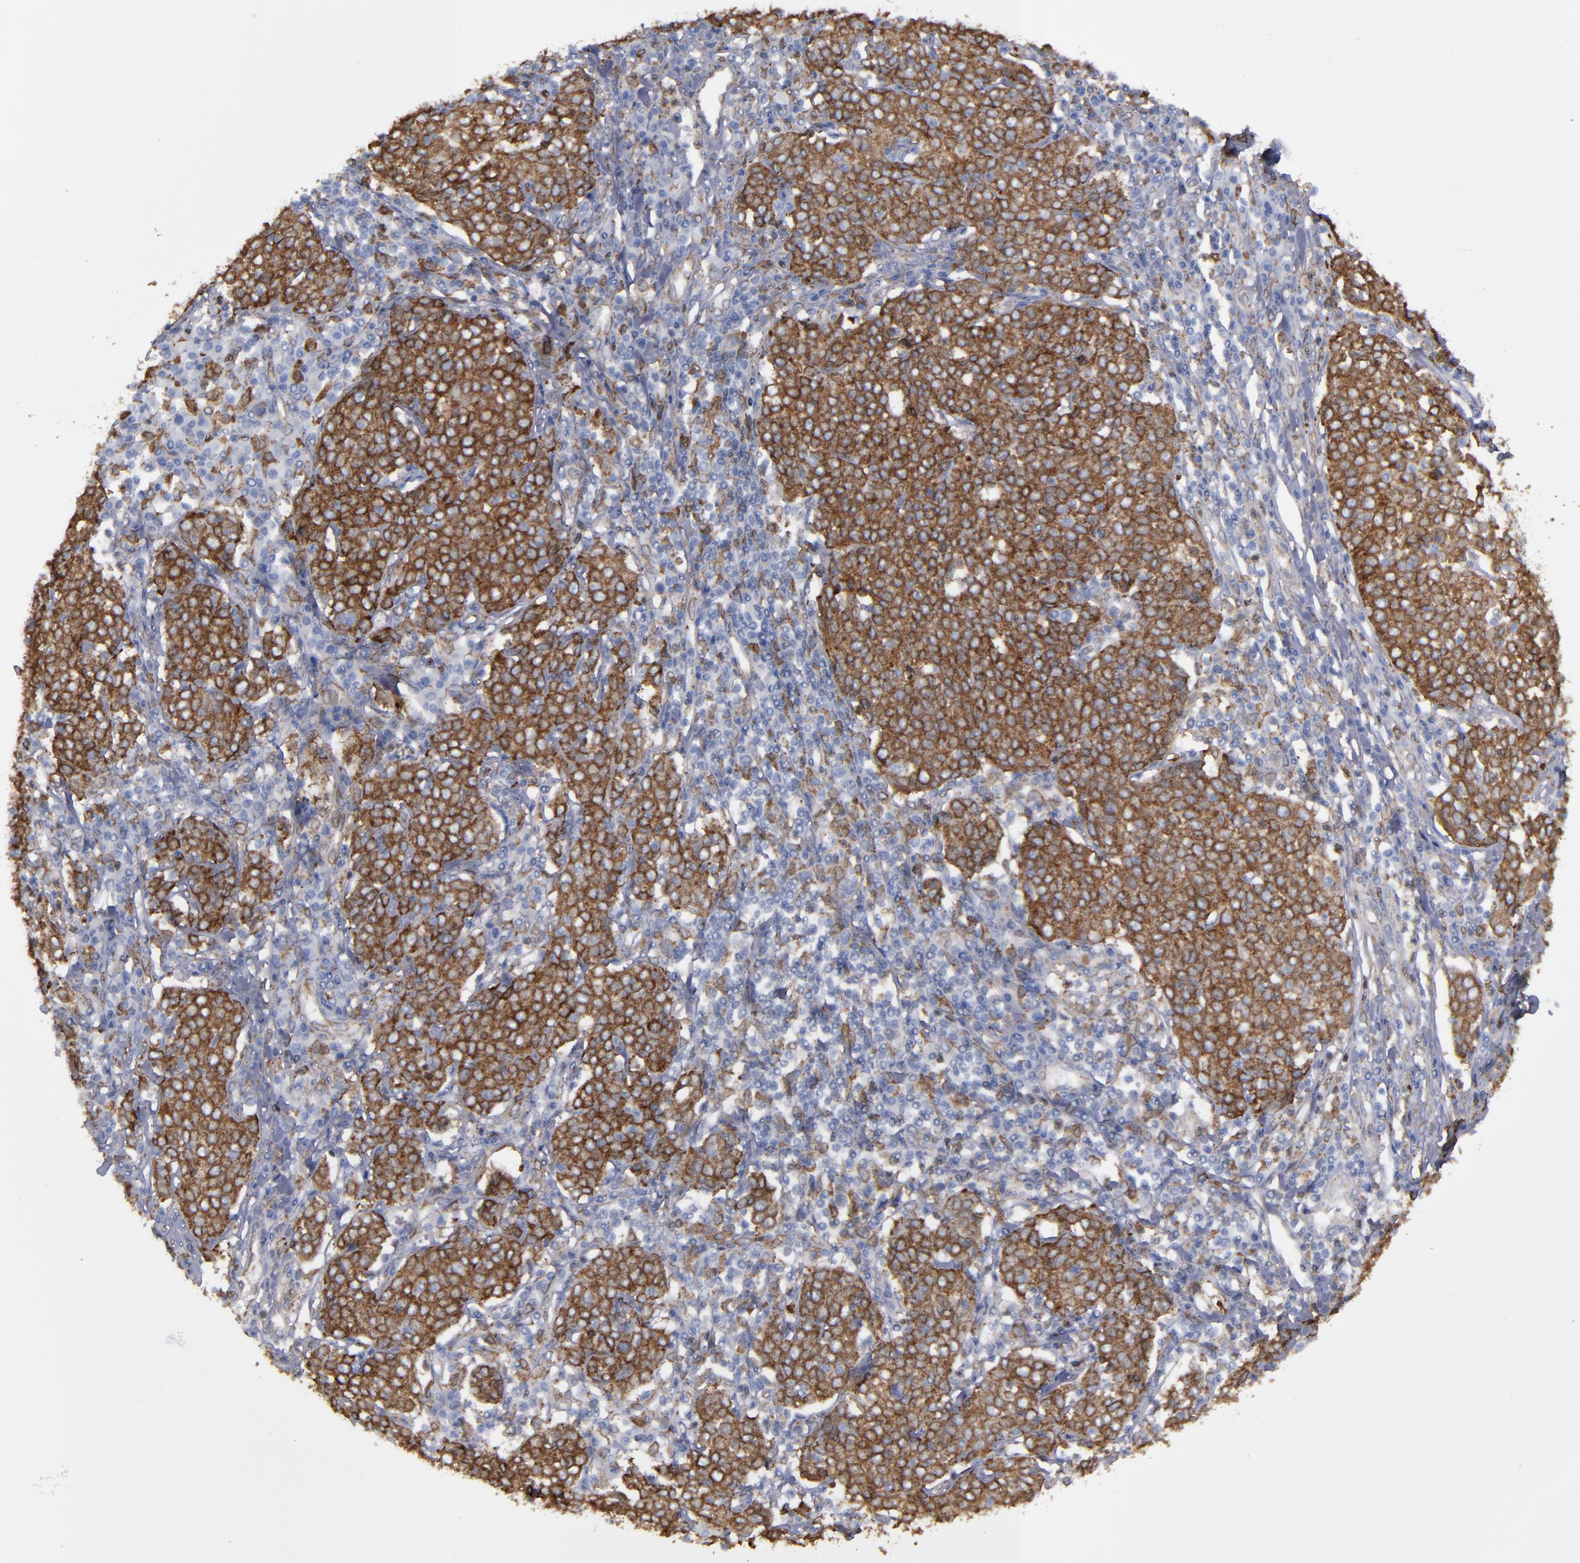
{"staining": {"intensity": "strong", "quantity": ">75%", "location": "cytoplasmic/membranous"}, "tissue": "cervical cancer", "cell_type": "Tumor cells", "image_type": "cancer", "snomed": [{"axis": "morphology", "description": "Squamous cell carcinoma, NOS"}, {"axis": "topography", "description": "Cervix"}], "caption": "Protein expression analysis of human cervical squamous cell carcinoma reveals strong cytoplasmic/membranous expression in about >75% of tumor cells.", "gene": "ERLIN2", "patient": {"sex": "female", "age": 40}}